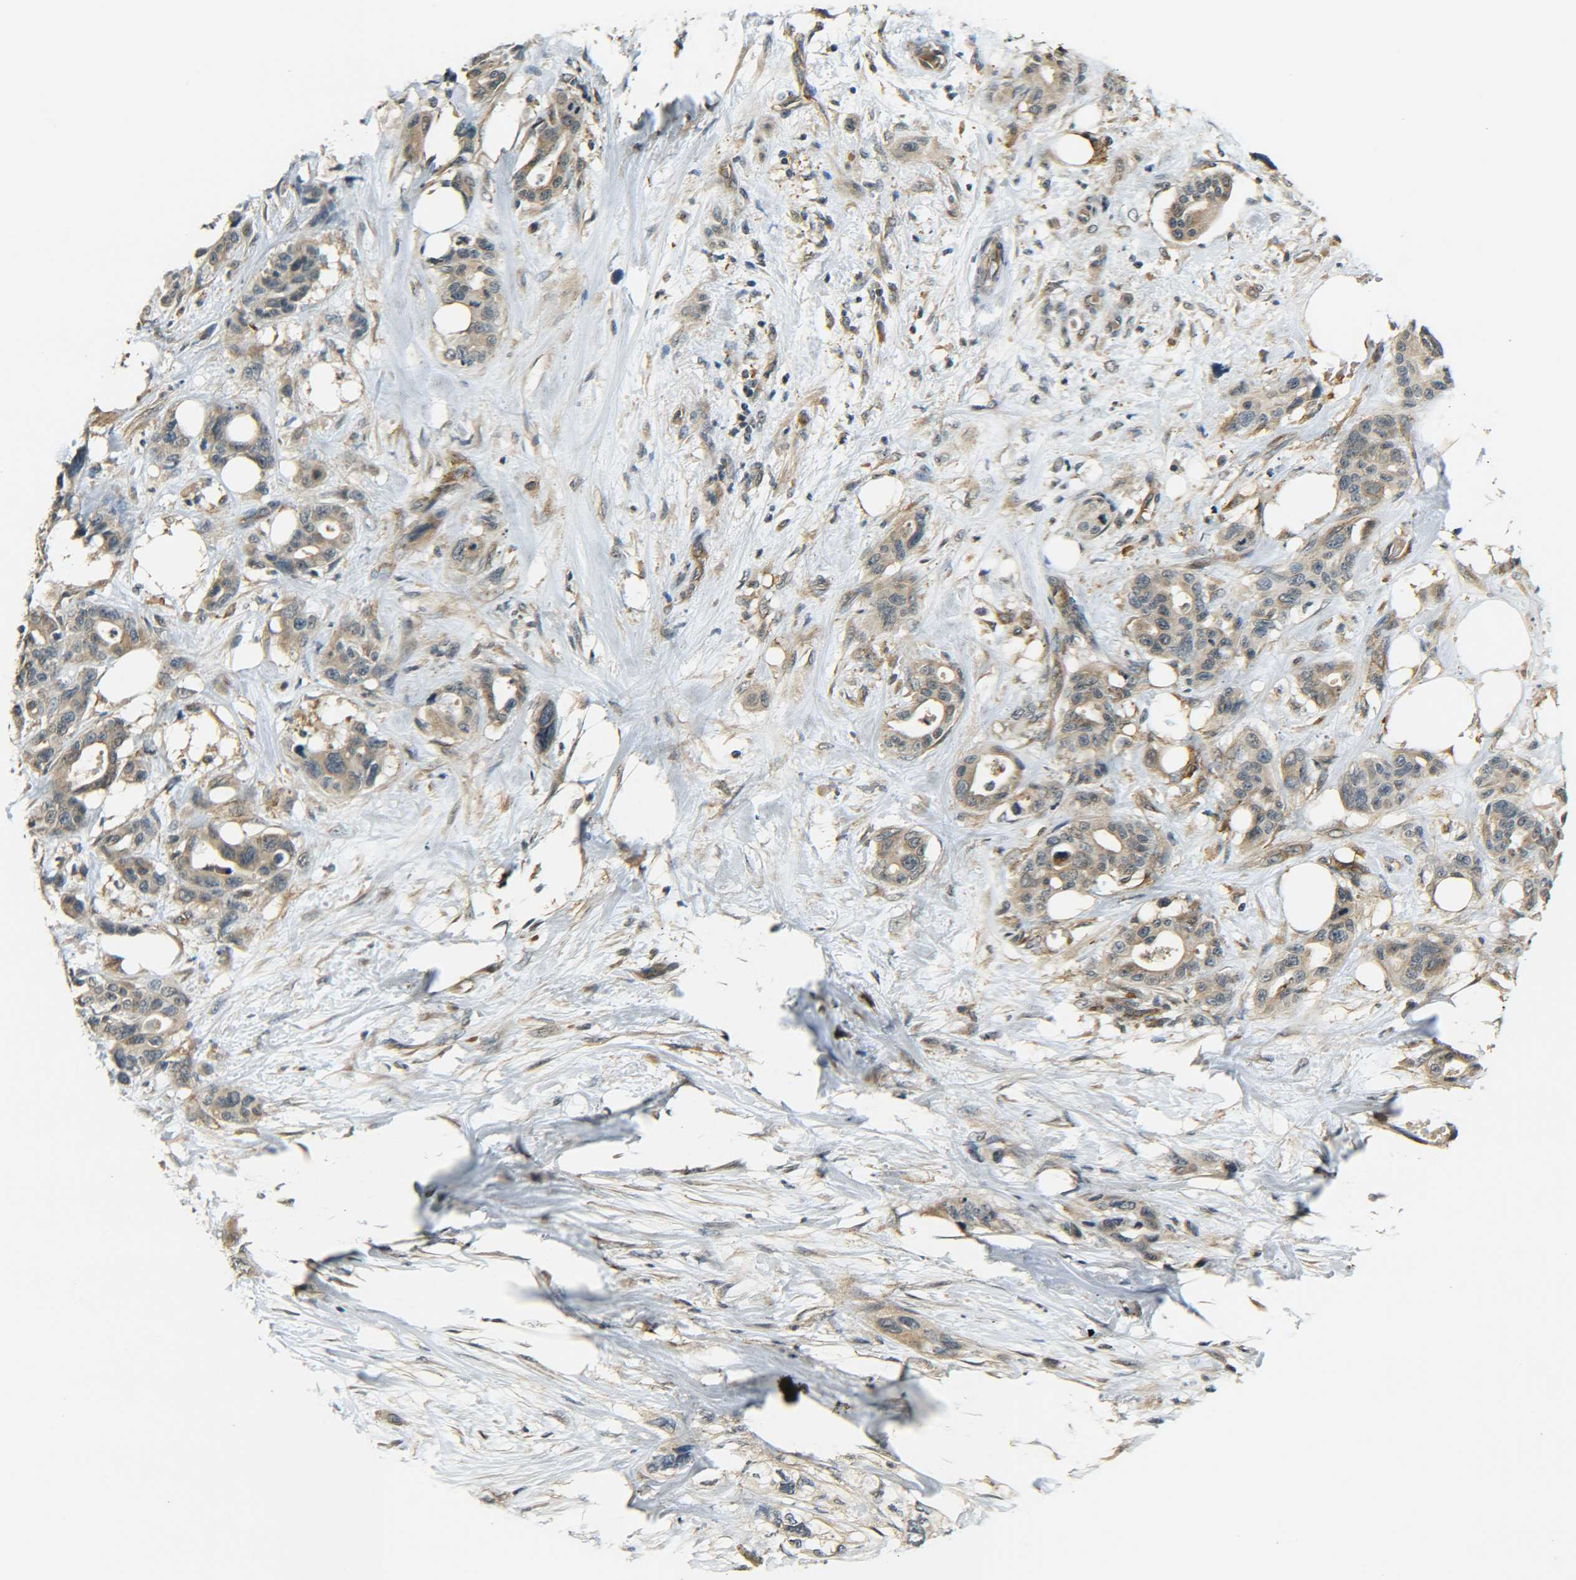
{"staining": {"intensity": "moderate", "quantity": ">75%", "location": "cytoplasmic/membranous"}, "tissue": "pancreatic cancer", "cell_type": "Tumor cells", "image_type": "cancer", "snomed": [{"axis": "morphology", "description": "Adenocarcinoma, NOS"}, {"axis": "topography", "description": "Pancreas"}], "caption": "Human pancreatic cancer stained for a protein (brown) displays moderate cytoplasmic/membranous positive staining in approximately >75% of tumor cells.", "gene": "DAB2", "patient": {"sex": "male", "age": 46}}